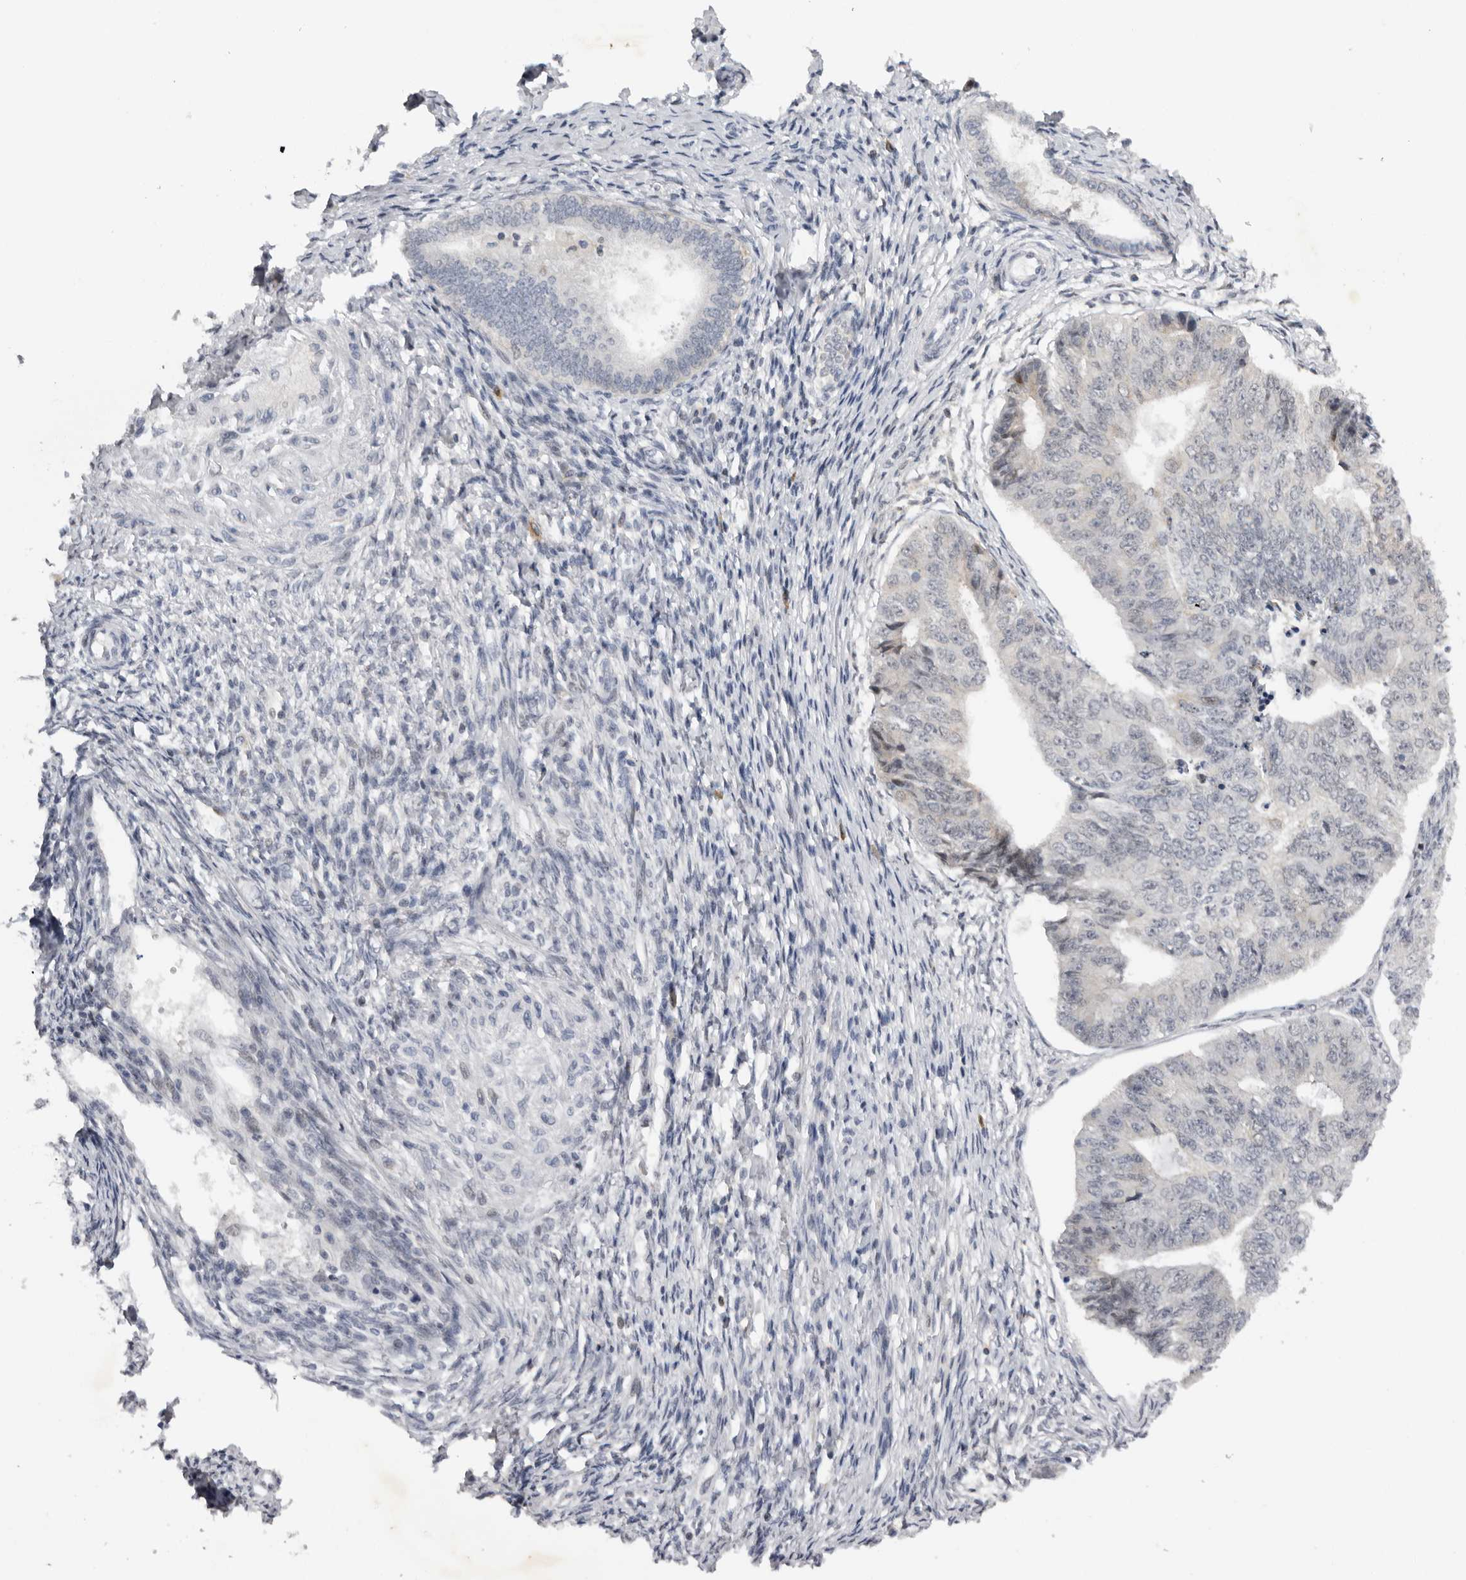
{"staining": {"intensity": "negative", "quantity": "none", "location": "none"}, "tissue": "endometrial cancer", "cell_type": "Tumor cells", "image_type": "cancer", "snomed": [{"axis": "morphology", "description": "Adenocarcinoma, NOS"}, {"axis": "topography", "description": "Endometrium"}], "caption": "A photomicrograph of endometrial cancer (adenocarcinoma) stained for a protein shows no brown staining in tumor cells.", "gene": "KIF2B", "patient": {"sex": "female", "age": 32}}